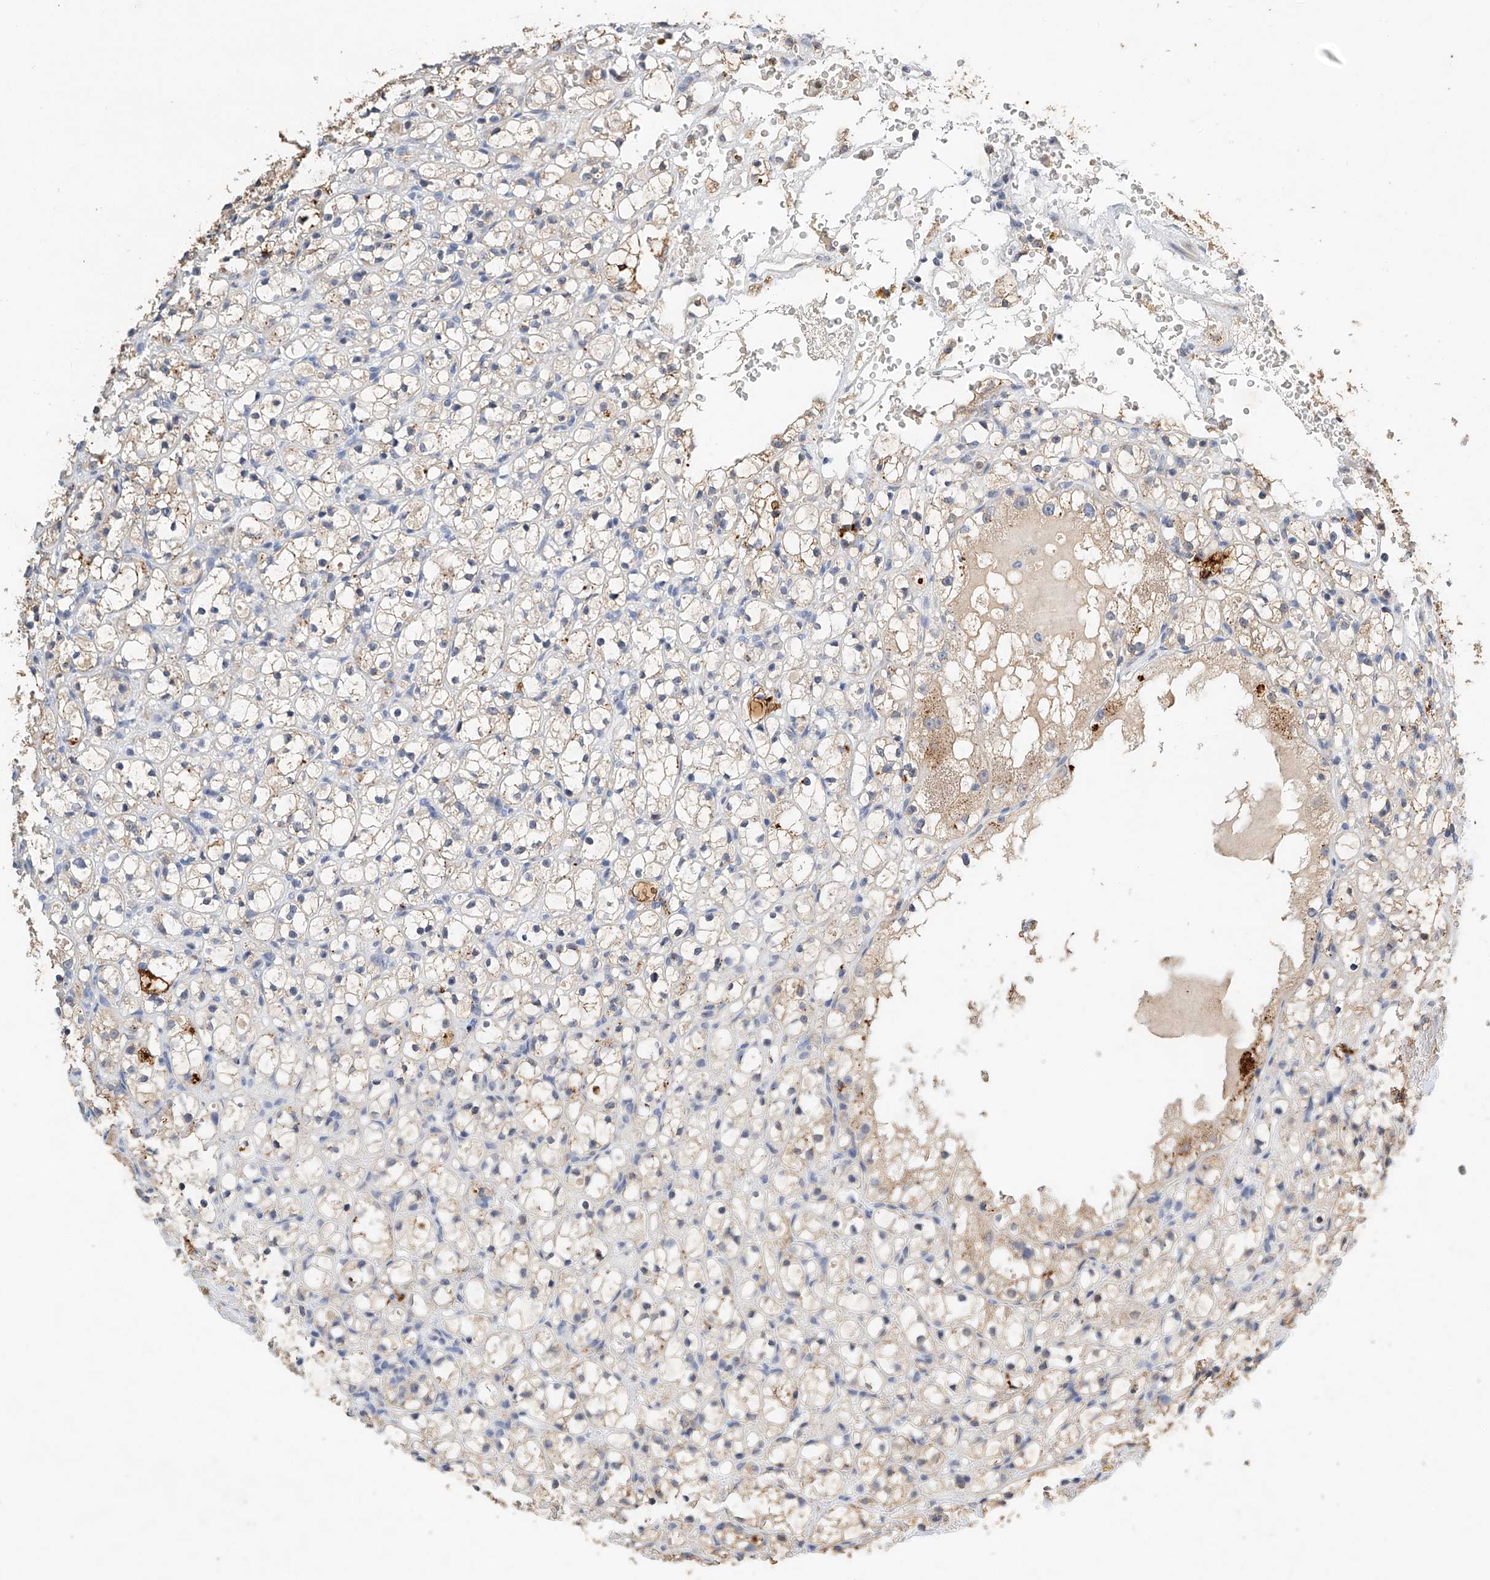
{"staining": {"intensity": "weak", "quantity": "<25%", "location": "cytoplasmic/membranous"}, "tissue": "renal cancer", "cell_type": "Tumor cells", "image_type": "cancer", "snomed": [{"axis": "morphology", "description": "Adenocarcinoma, NOS"}, {"axis": "topography", "description": "Kidney"}], "caption": "Immunohistochemistry (IHC) image of neoplastic tissue: human renal adenocarcinoma stained with DAB (3,3'-diaminobenzidine) shows no significant protein staining in tumor cells.", "gene": "CTDP1", "patient": {"sex": "male", "age": 61}}